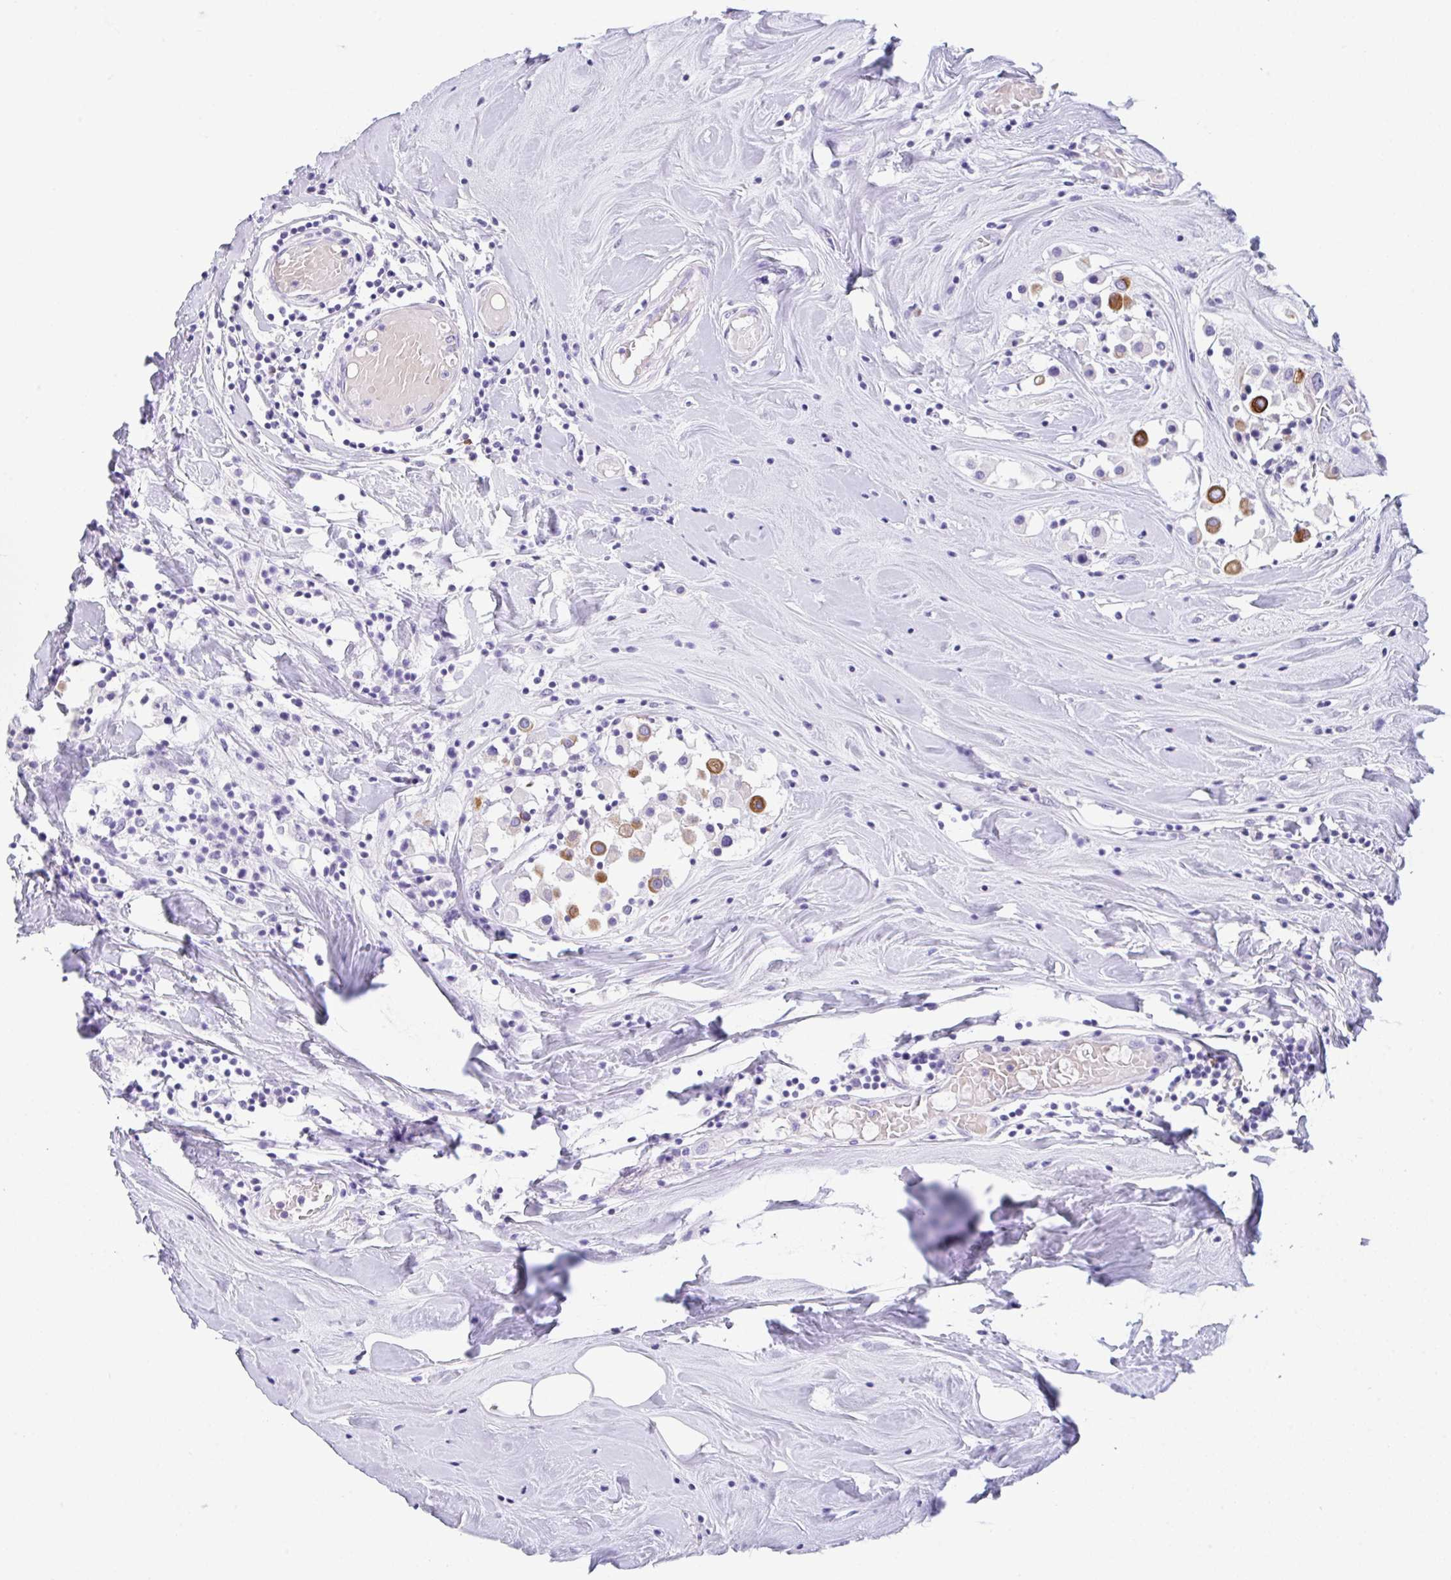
{"staining": {"intensity": "strong", "quantity": "<25%", "location": "cytoplasmic/membranous"}, "tissue": "breast cancer", "cell_type": "Tumor cells", "image_type": "cancer", "snomed": [{"axis": "morphology", "description": "Duct carcinoma"}, {"axis": "topography", "description": "Breast"}], "caption": "Protein analysis of intraductal carcinoma (breast) tissue displays strong cytoplasmic/membranous expression in approximately <25% of tumor cells. (IHC, brightfield microscopy, high magnification).", "gene": "TRAF4", "patient": {"sex": "female", "age": 61}}